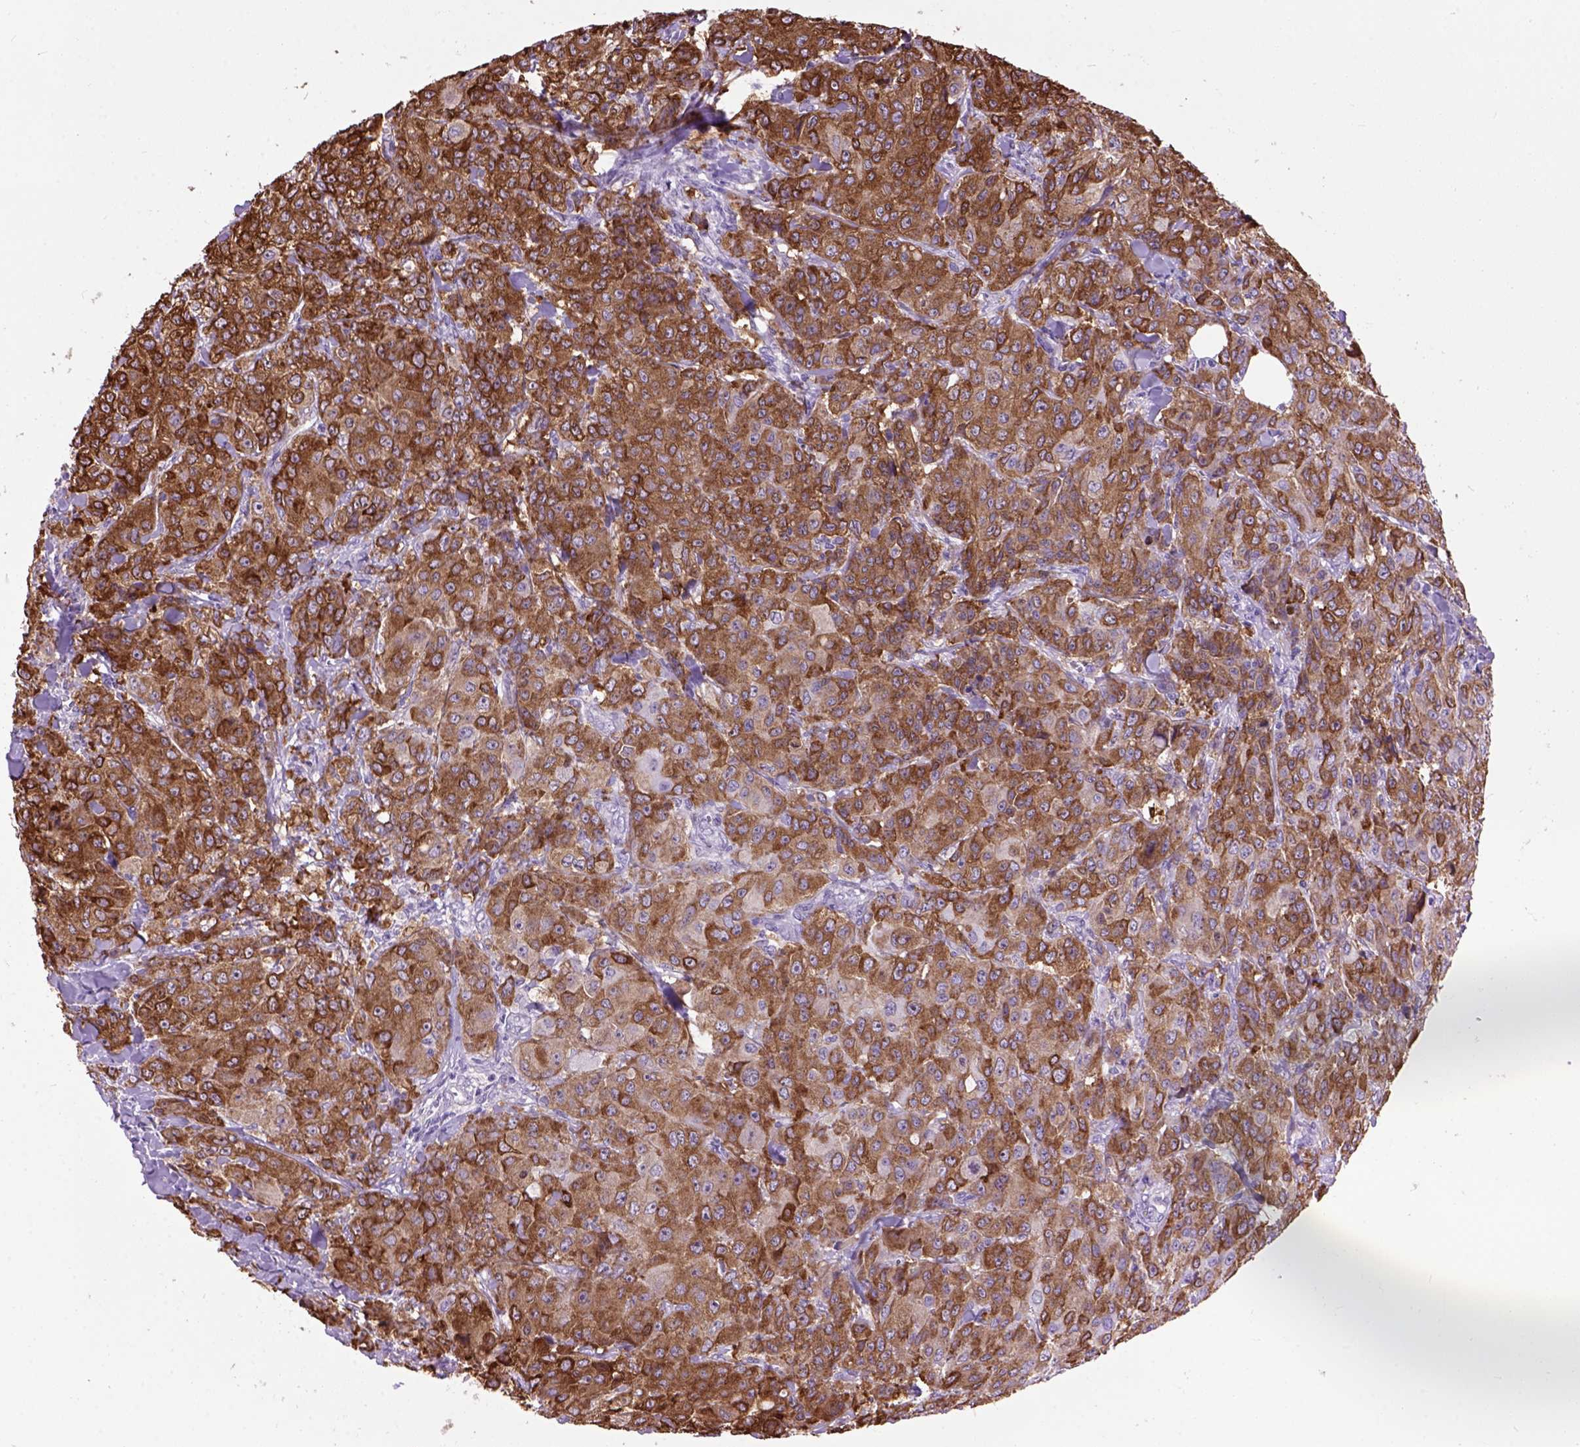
{"staining": {"intensity": "strong", "quantity": ">75%", "location": "cytoplasmic/membranous"}, "tissue": "breast cancer", "cell_type": "Tumor cells", "image_type": "cancer", "snomed": [{"axis": "morphology", "description": "Duct carcinoma"}, {"axis": "topography", "description": "Breast"}], "caption": "Strong cytoplasmic/membranous protein staining is present in approximately >75% of tumor cells in breast infiltrating ductal carcinoma.", "gene": "MAPT", "patient": {"sex": "female", "age": 43}}